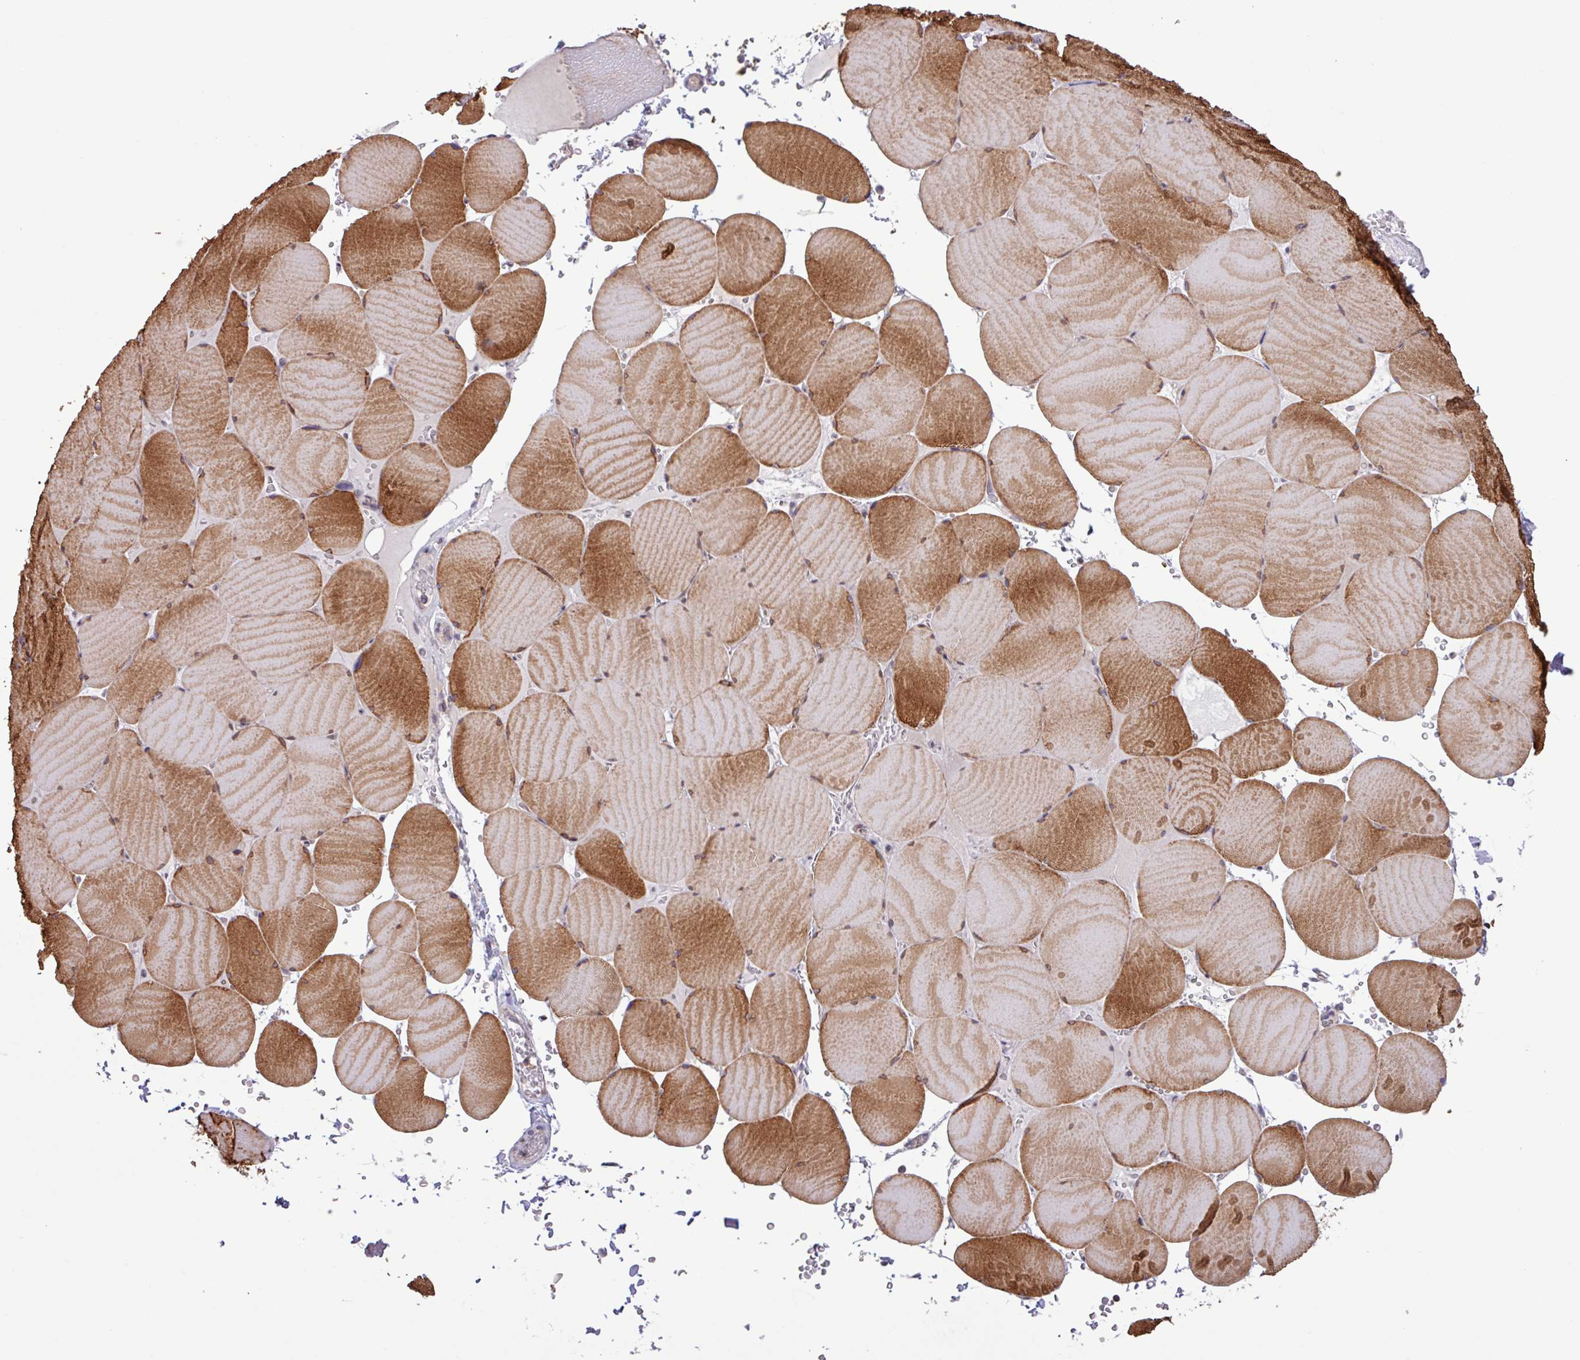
{"staining": {"intensity": "strong", "quantity": ">75%", "location": "cytoplasmic/membranous"}, "tissue": "skeletal muscle", "cell_type": "Myocytes", "image_type": "normal", "snomed": [{"axis": "morphology", "description": "Normal tissue, NOS"}, {"axis": "topography", "description": "Skeletal muscle"}, {"axis": "topography", "description": "Head-Neck"}], "caption": "IHC (DAB) staining of normal human skeletal muscle displays strong cytoplasmic/membranous protein staining in approximately >75% of myocytes.", "gene": "RTL3", "patient": {"sex": "male", "age": 66}}